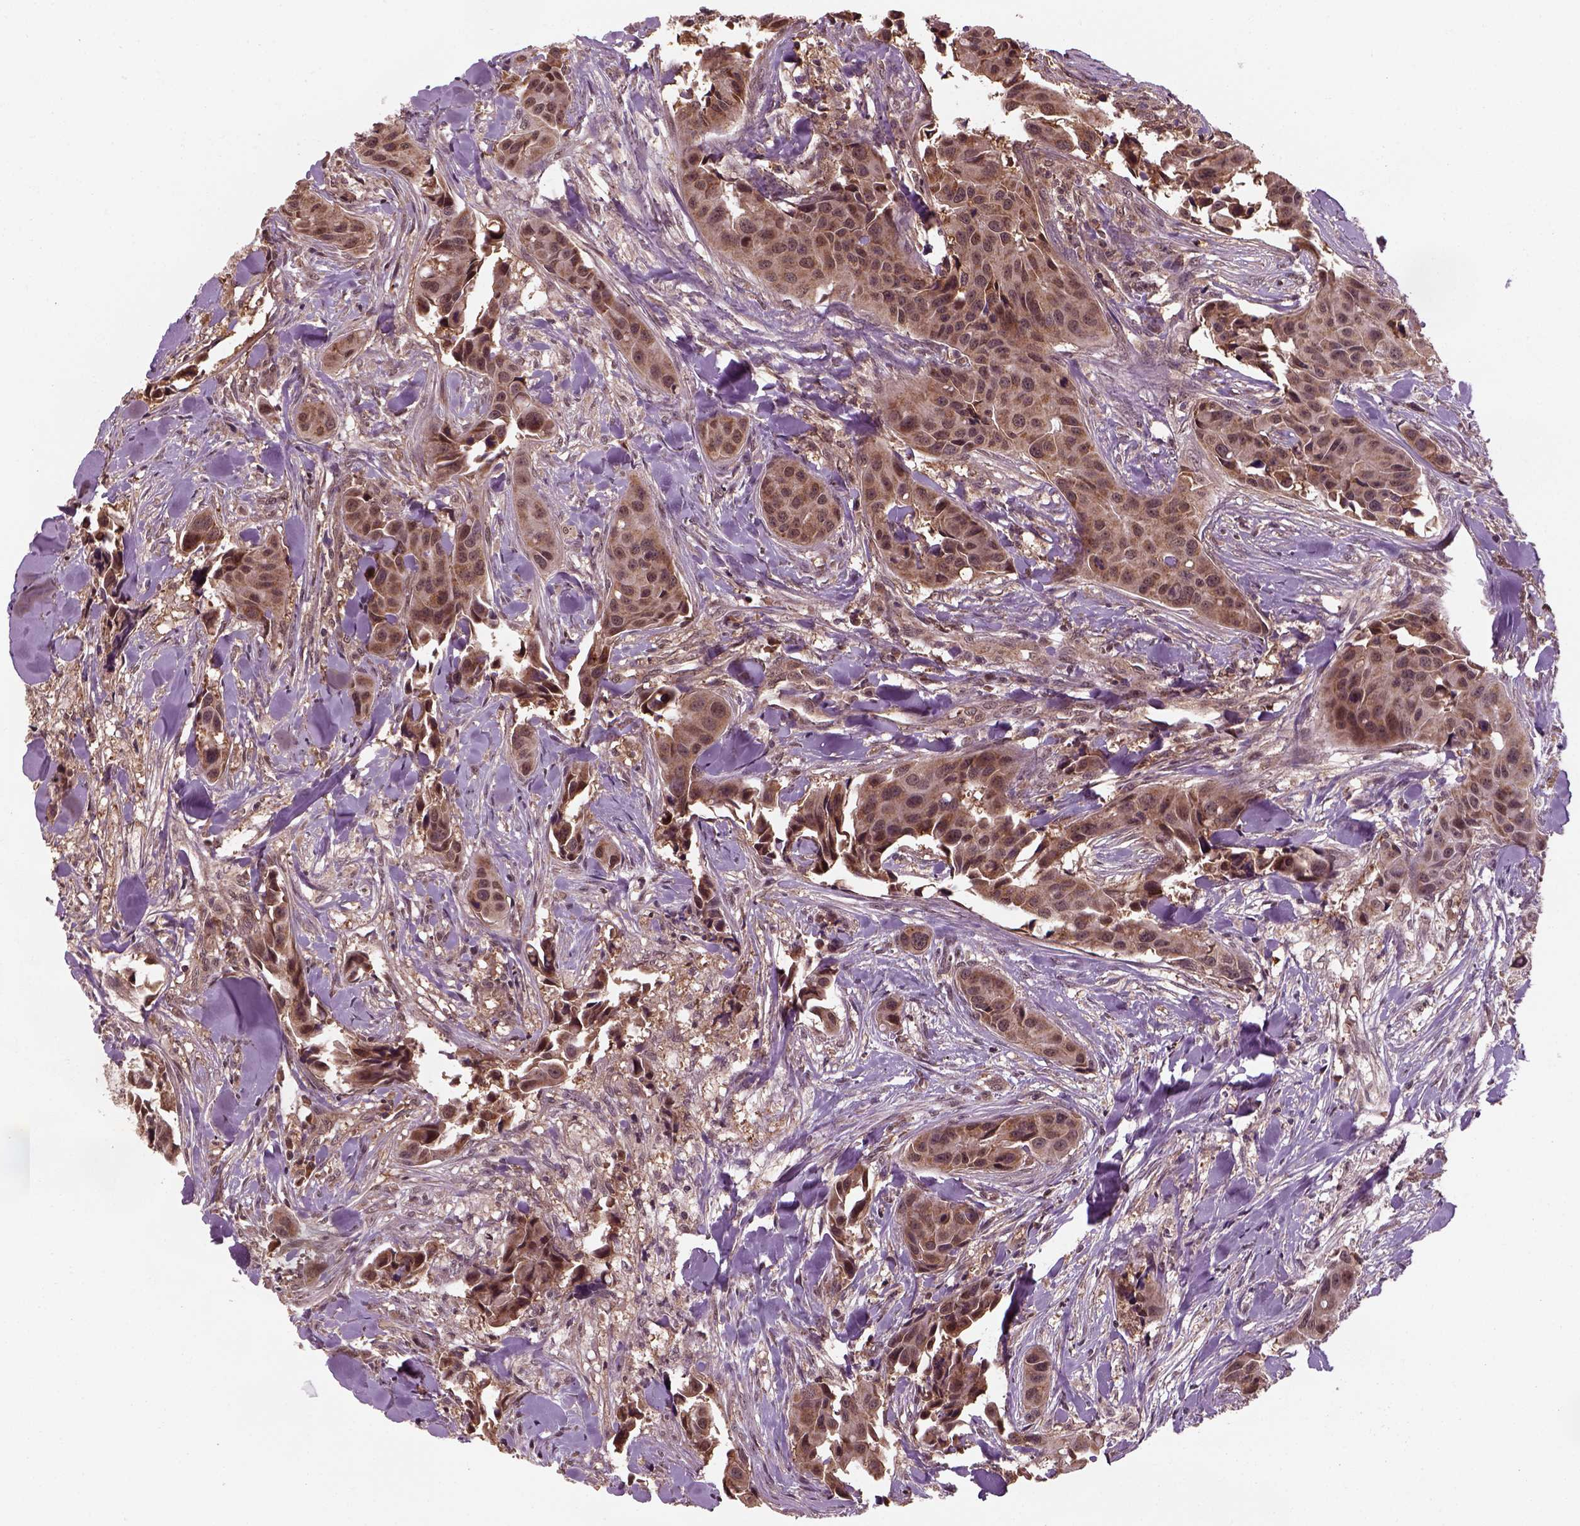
{"staining": {"intensity": "moderate", "quantity": ">75%", "location": "cytoplasmic/membranous,nuclear"}, "tissue": "head and neck cancer", "cell_type": "Tumor cells", "image_type": "cancer", "snomed": [{"axis": "morphology", "description": "Adenocarcinoma, NOS"}, {"axis": "topography", "description": "Head-Neck"}], "caption": "This is a histology image of immunohistochemistry staining of head and neck cancer, which shows moderate staining in the cytoplasmic/membranous and nuclear of tumor cells.", "gene": "NUDT9", "patient": {"sex": "male", "age": 76}}